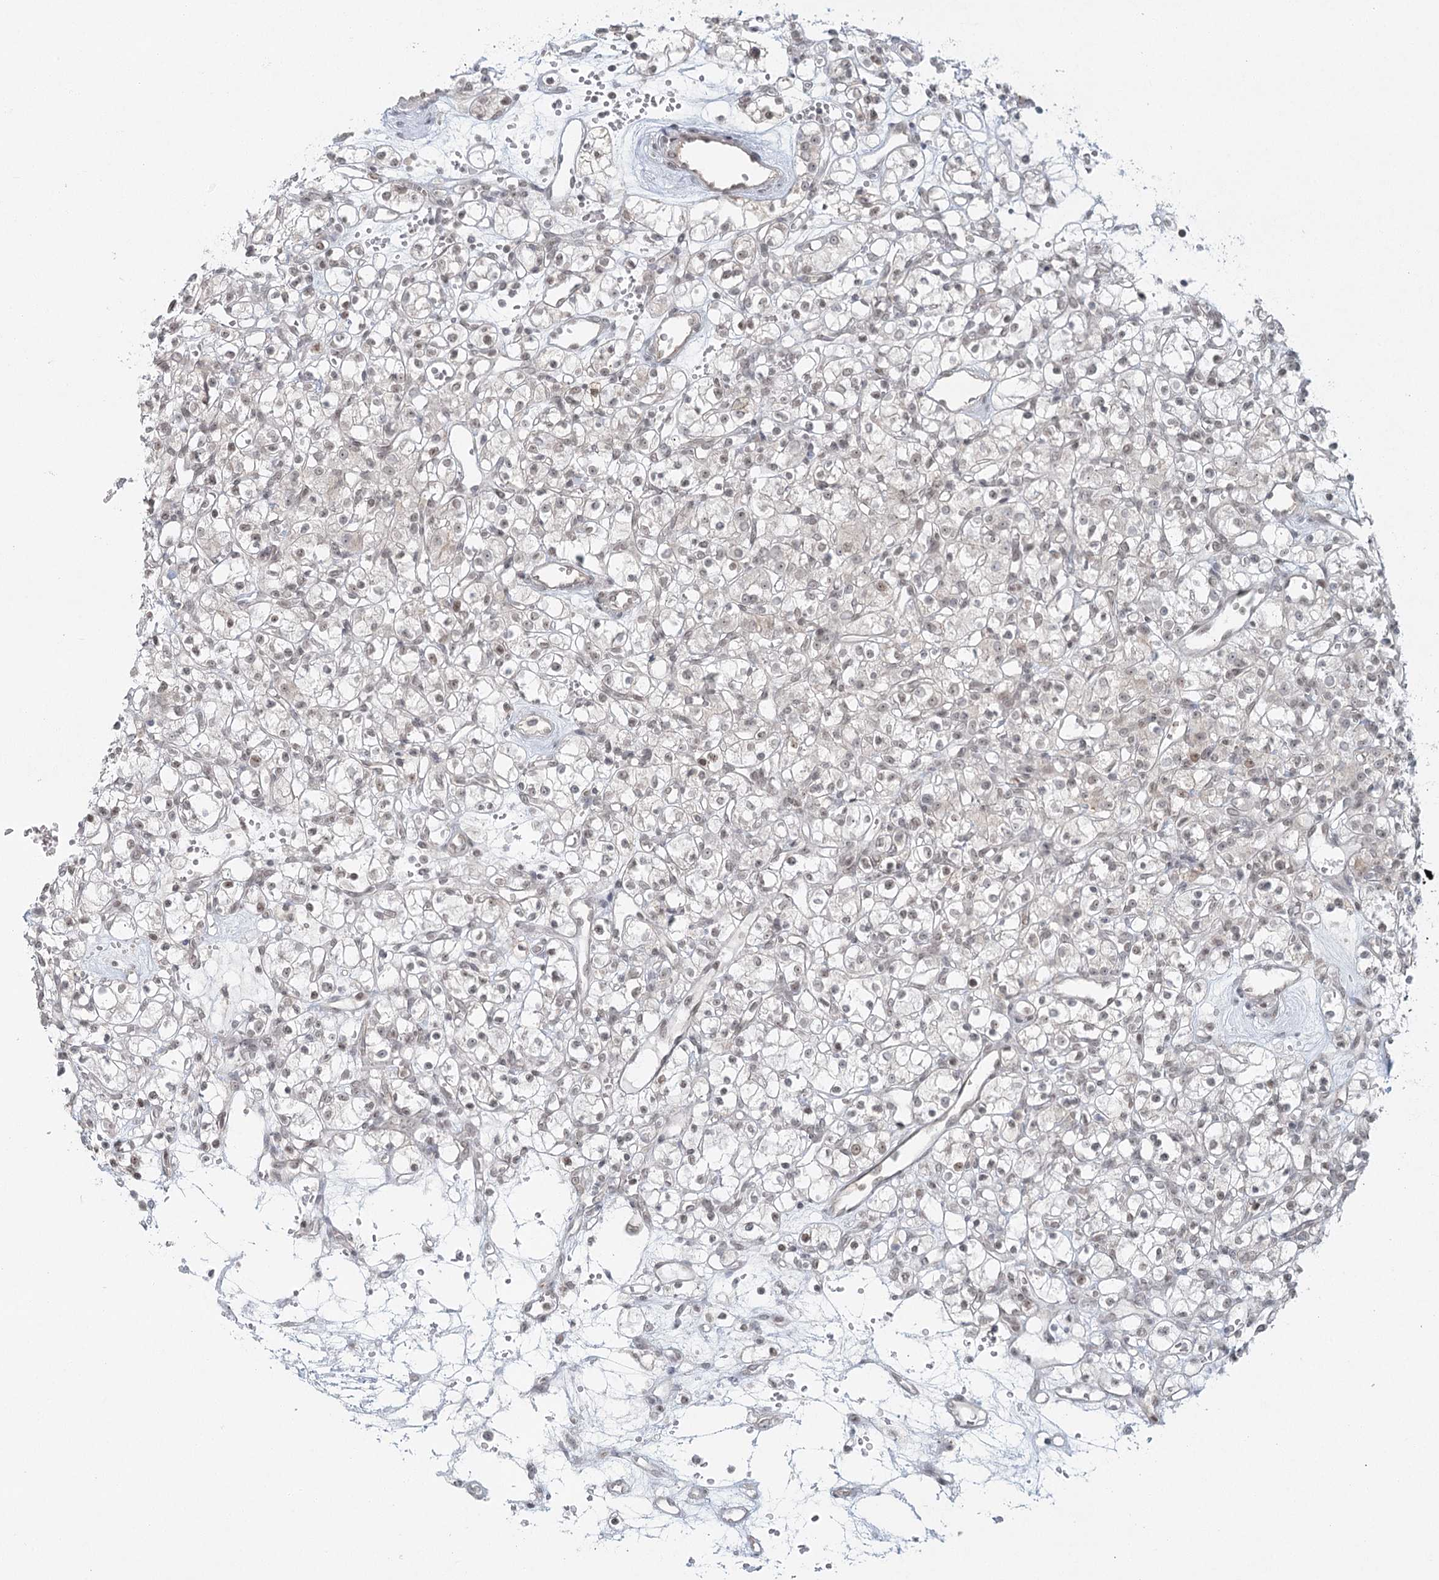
{"staining": {"intensity": "negative", "quantity": "none", "location": "none"}, "tissue": "renal cancer", "cell_type": "Tumor cells", "image_type": "cancer", "snomed": [{"axis": "morphology", "description": "Adenocarcinoma, NOS"}, {"axis": "topography", "description": "Kidney"}], "caption": "There is no significant staining in tumor cells of renal cancer (adenocarcinoma). (Immunohistochemistry, brightfield microscopy, high magnification).", "gene": "R3HCC1L", "patient": {"sex": "female", "age": 59}}